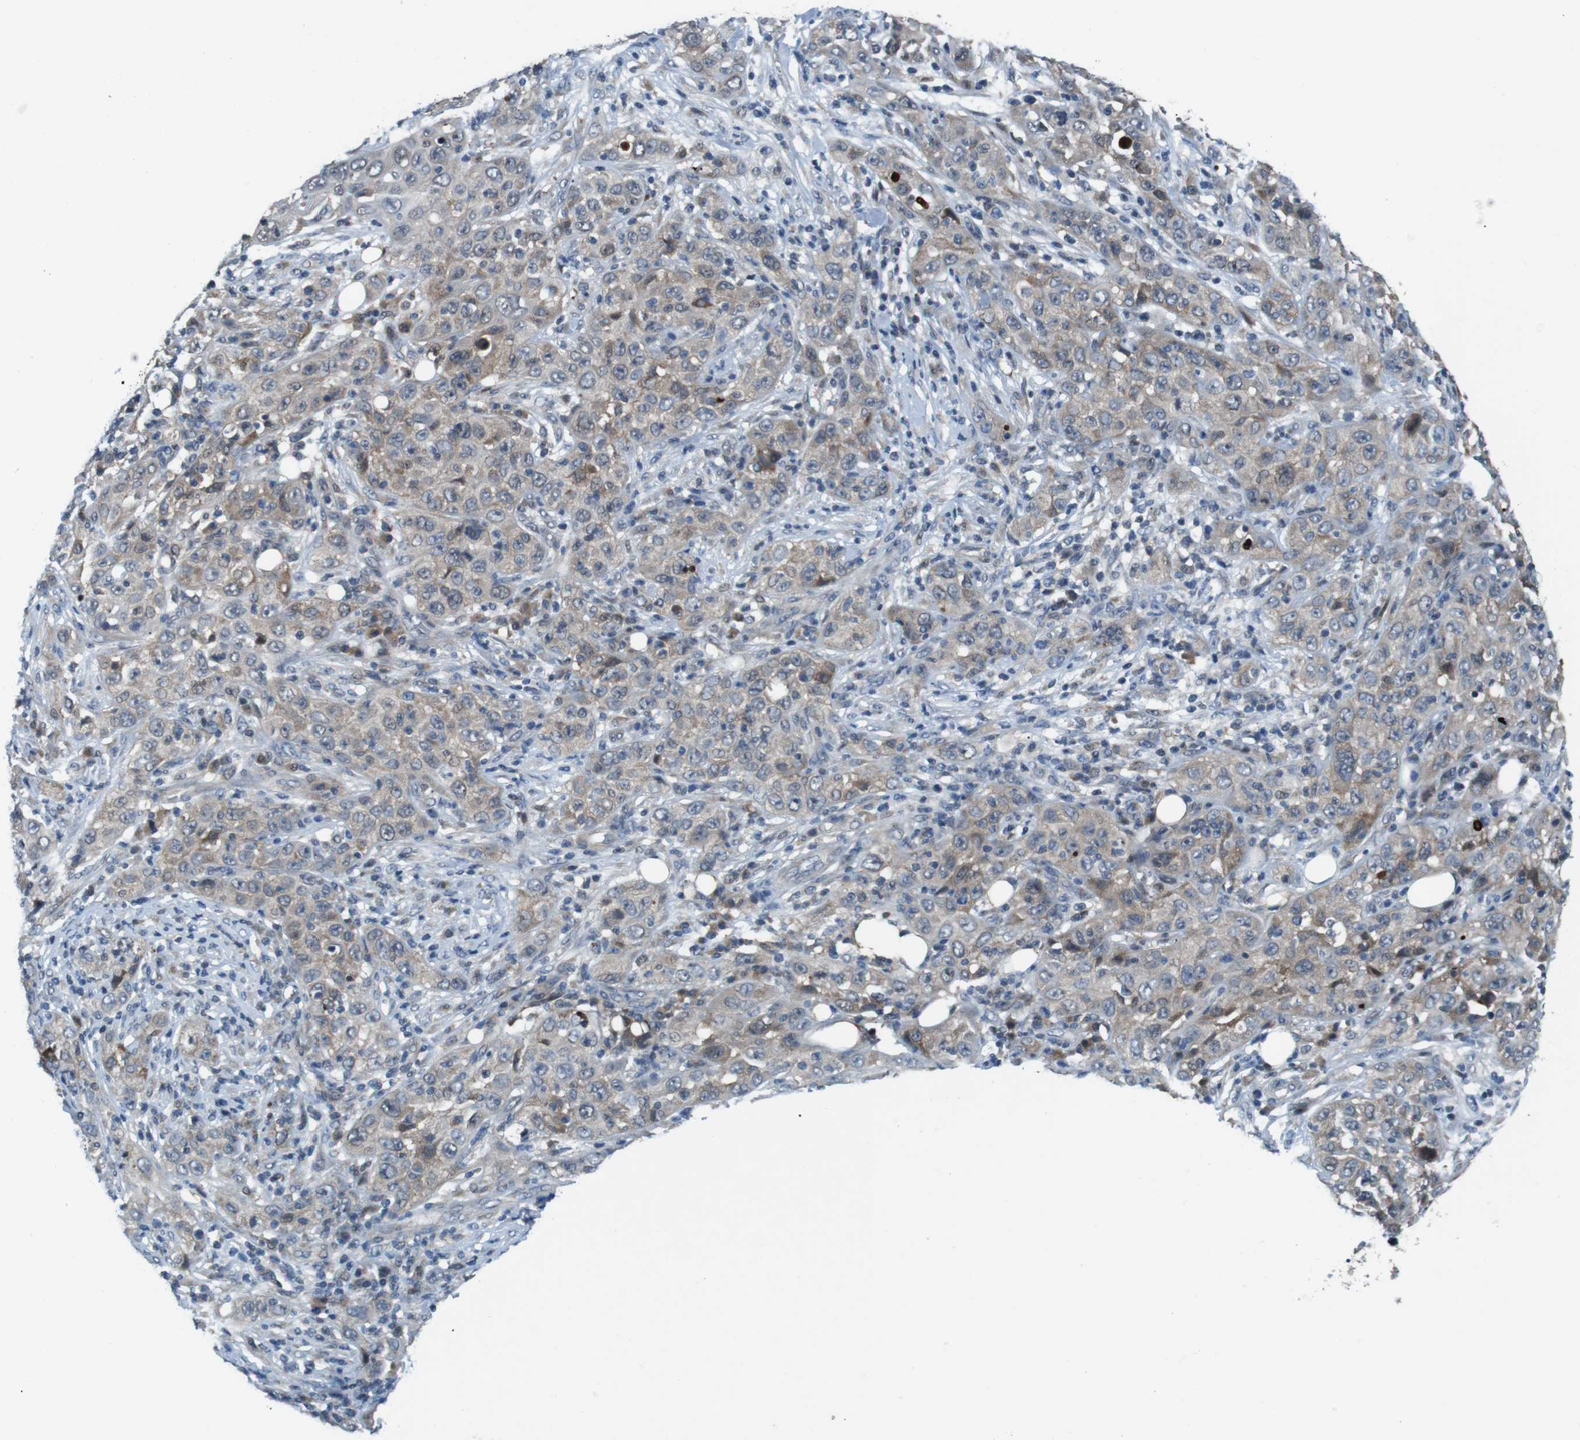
{"staining": {"intensity": "weak", "quantity": "25%-75%", "location": "cytoplasmic/membranous"}, "tissue": "skin cancer", "cell_type": "Tumor cells", "image_type": "cancer", "snomed": [{"axis": "morphology", "description": "Squamous cell carcinoma, NOS"}, {"axis": "topography", "description": "Skin"}], "caption": "Approximately 25%-75% of tumor cells in human skin cancer show weak cytoplasmic/membranous protein expression as visualized by brown immunohistochemical staining.", "gene": "LRP5", "patient": {"sex": "female", "age": 88}}